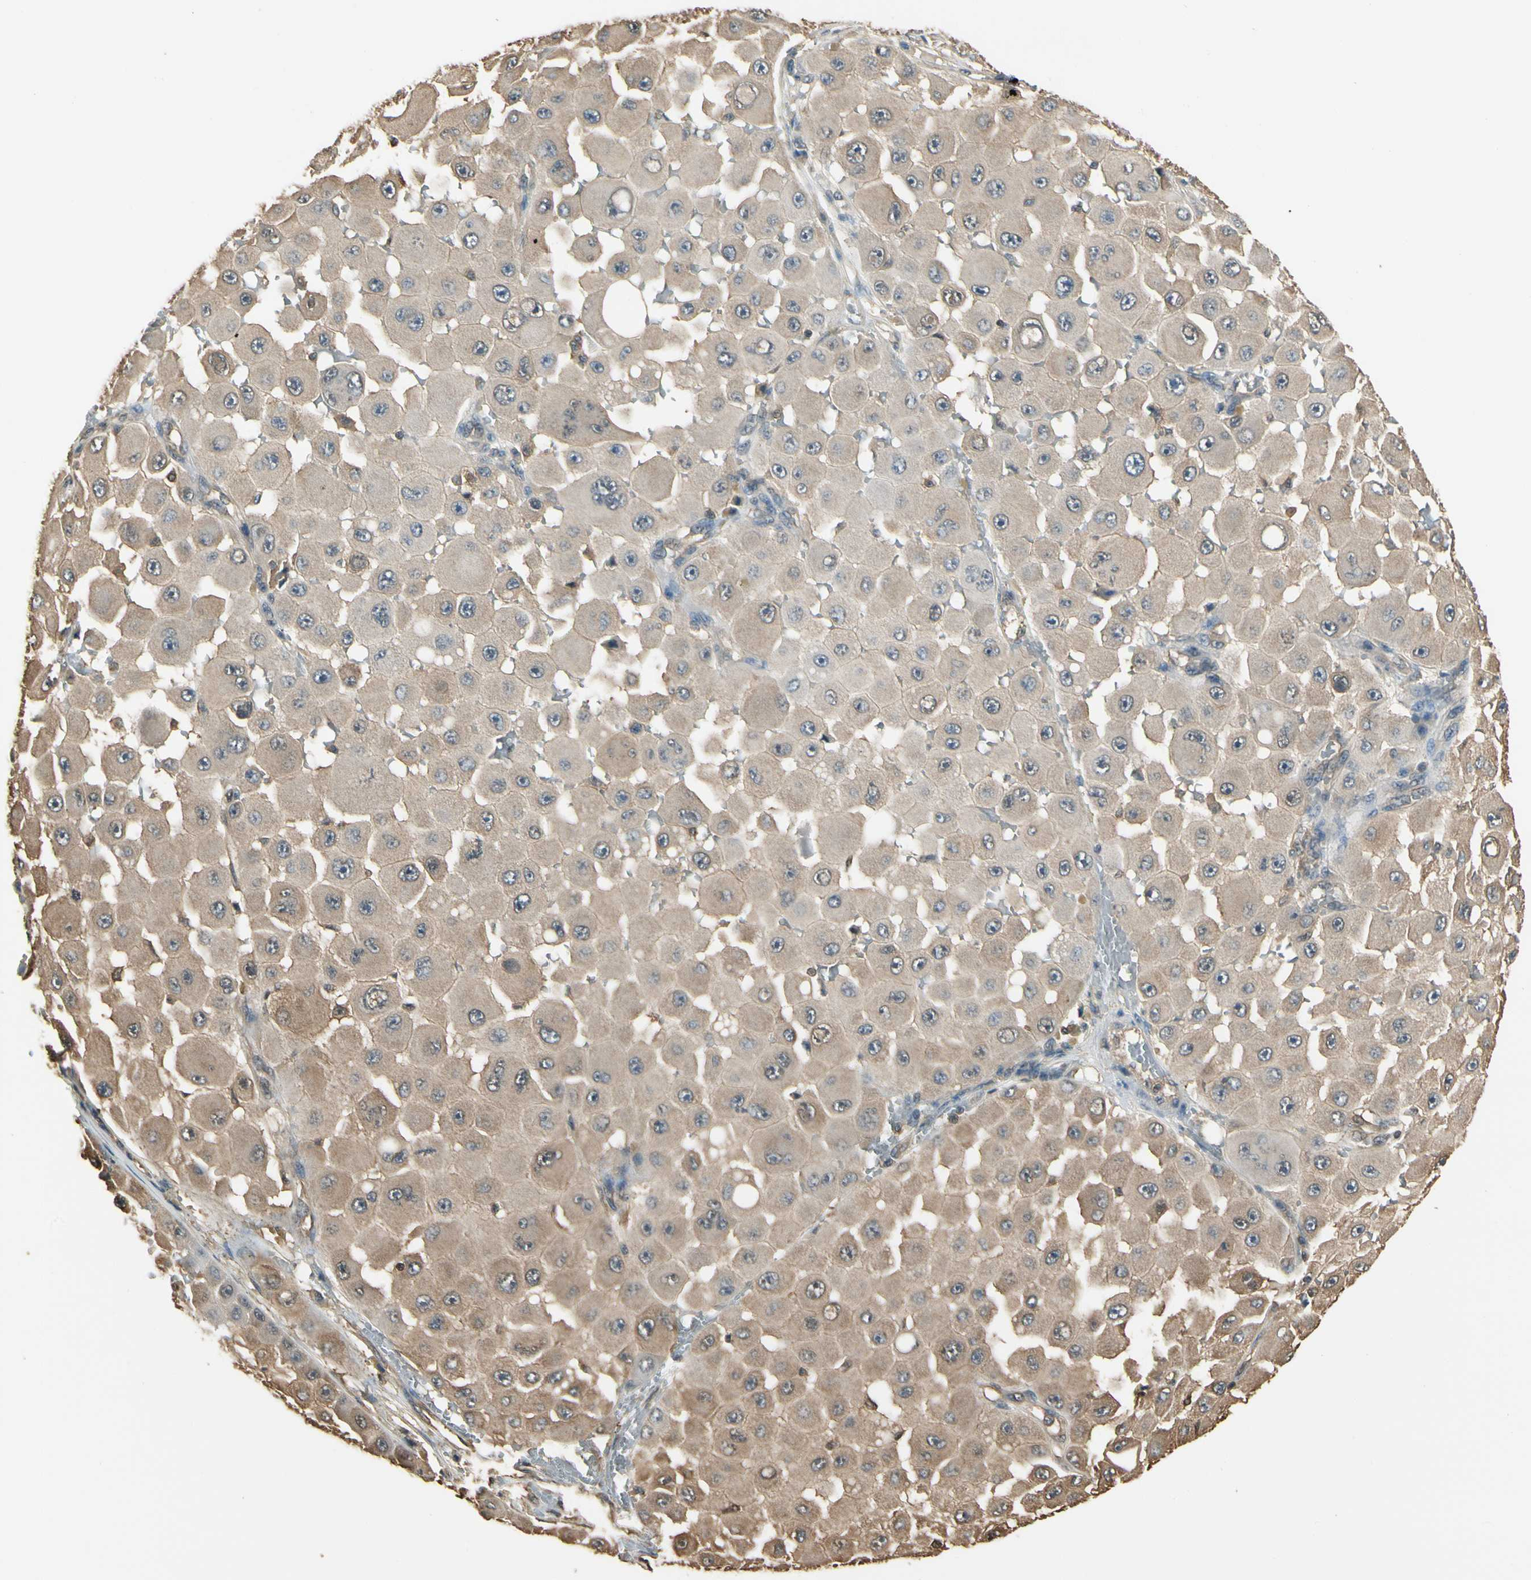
{"staining": {"intensity": "weak", "quantity": "25%-75%", "location": "cytoplasmic/membranous"}, "tissue": "melanoma", "cell_type": "Tumor cells", "image_type": "cancer", "snomed": [{"axis": "morphology", "description": "Malignant melanoma, NOS"}, {"axis": "topography", "description": "Skin"}], "caption": "Weak cytoplasmic/membranous protein positivity is identified in approximately 25%-75% of tumor cells in malignant melanoma.", "gene": "YWHAE", "patient": {"sex": "female", "age": 81}}